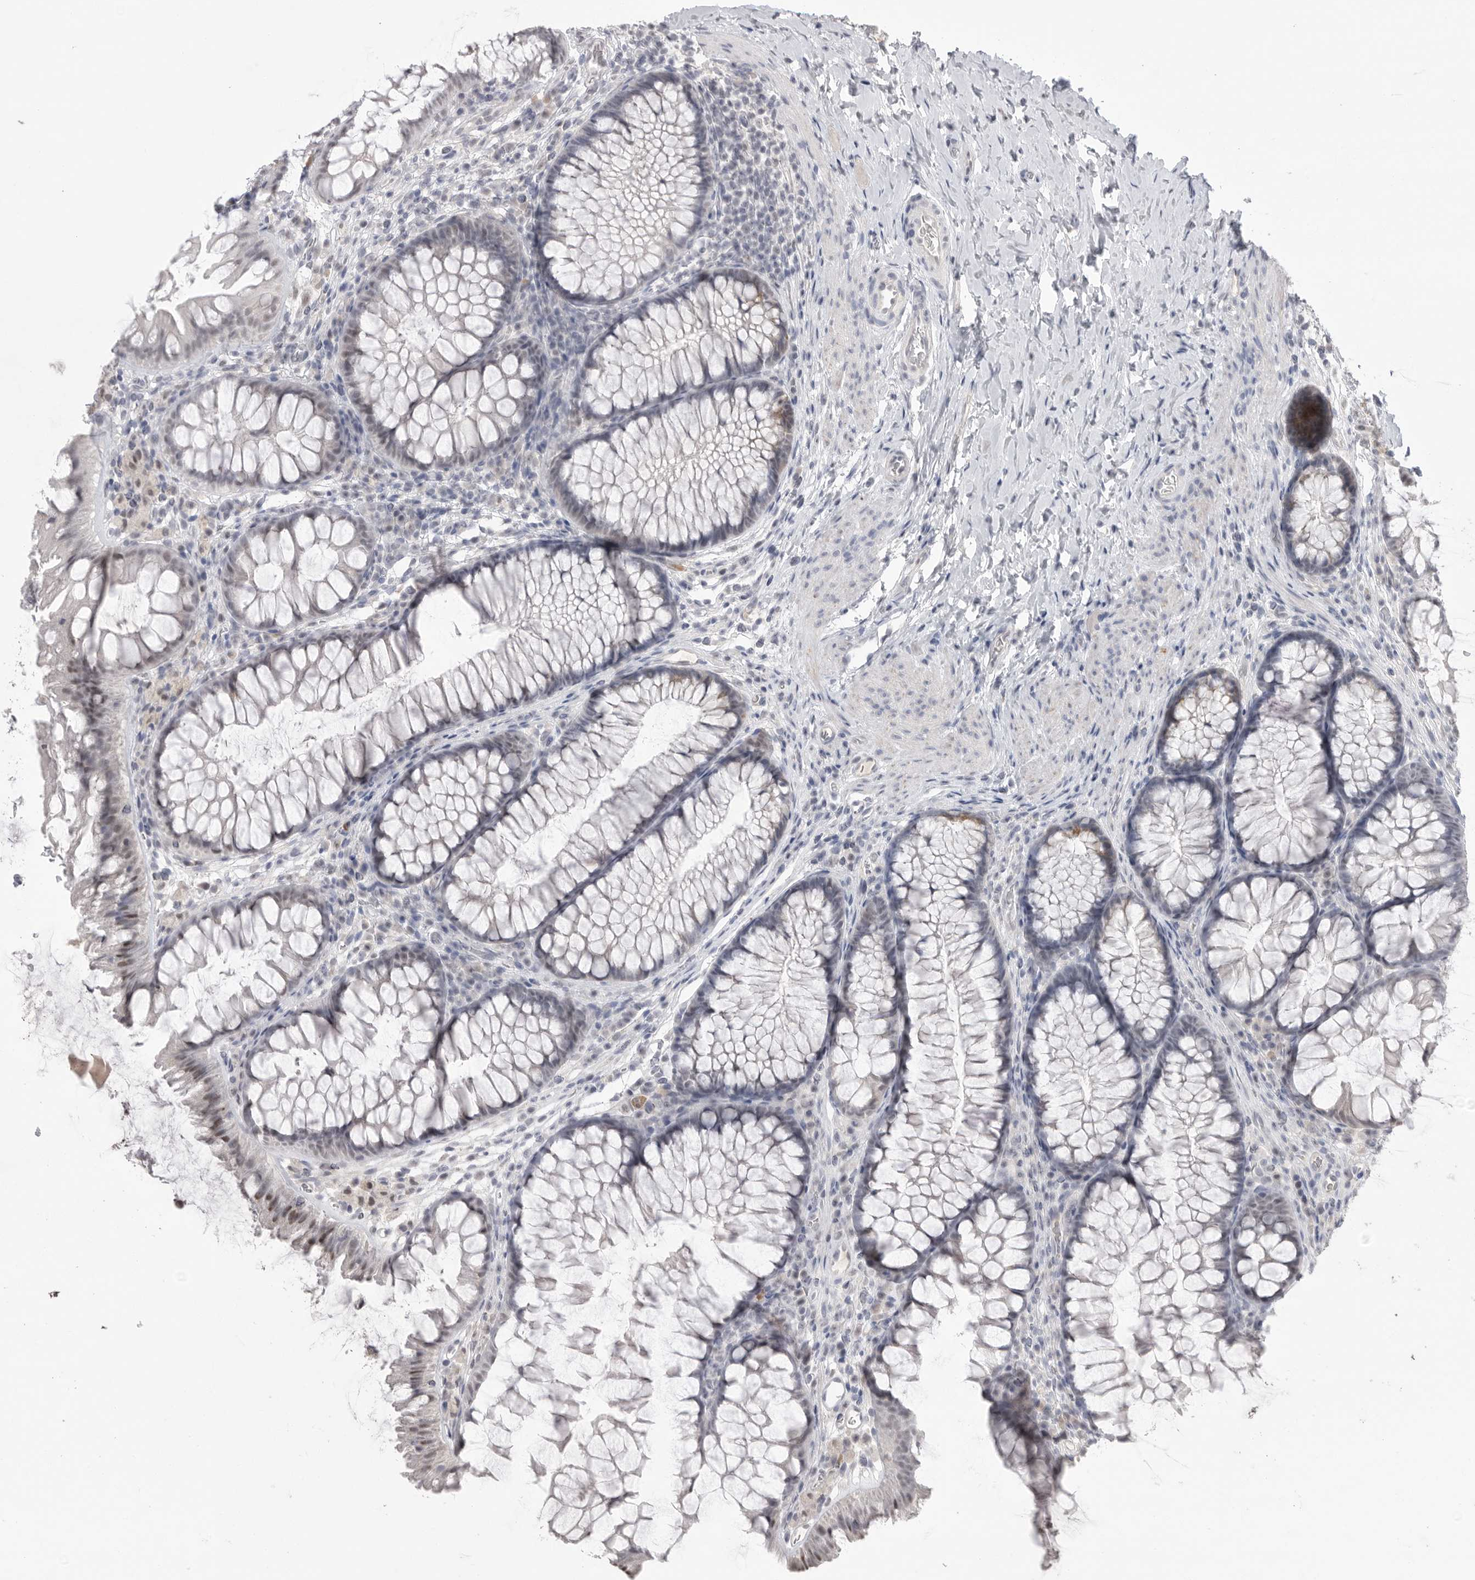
{"staining": {"intensity": "negative", "quantity": "none", "location": "none"}, "tissue": "colon", "cell_type": "Endothelial cells", "image_type": "normal", "snomed": [{"axis": "morphology", "description": "Normal tissue, NOS"}, {"axis": "topography", "description": "Colon"}], "caption": "This image is of benign colon stained with IHC to label a protein in brown with the nuclei are counter-stained blue. There is no staining in endothelial cells. The staining is performed using DAB (3,3'-diaminobenzidine) brown chromogen with nuclei counter-stained in using hematoxylin.", "gene": "HUS1", "patient": {"sex": "female", "age": 62}}